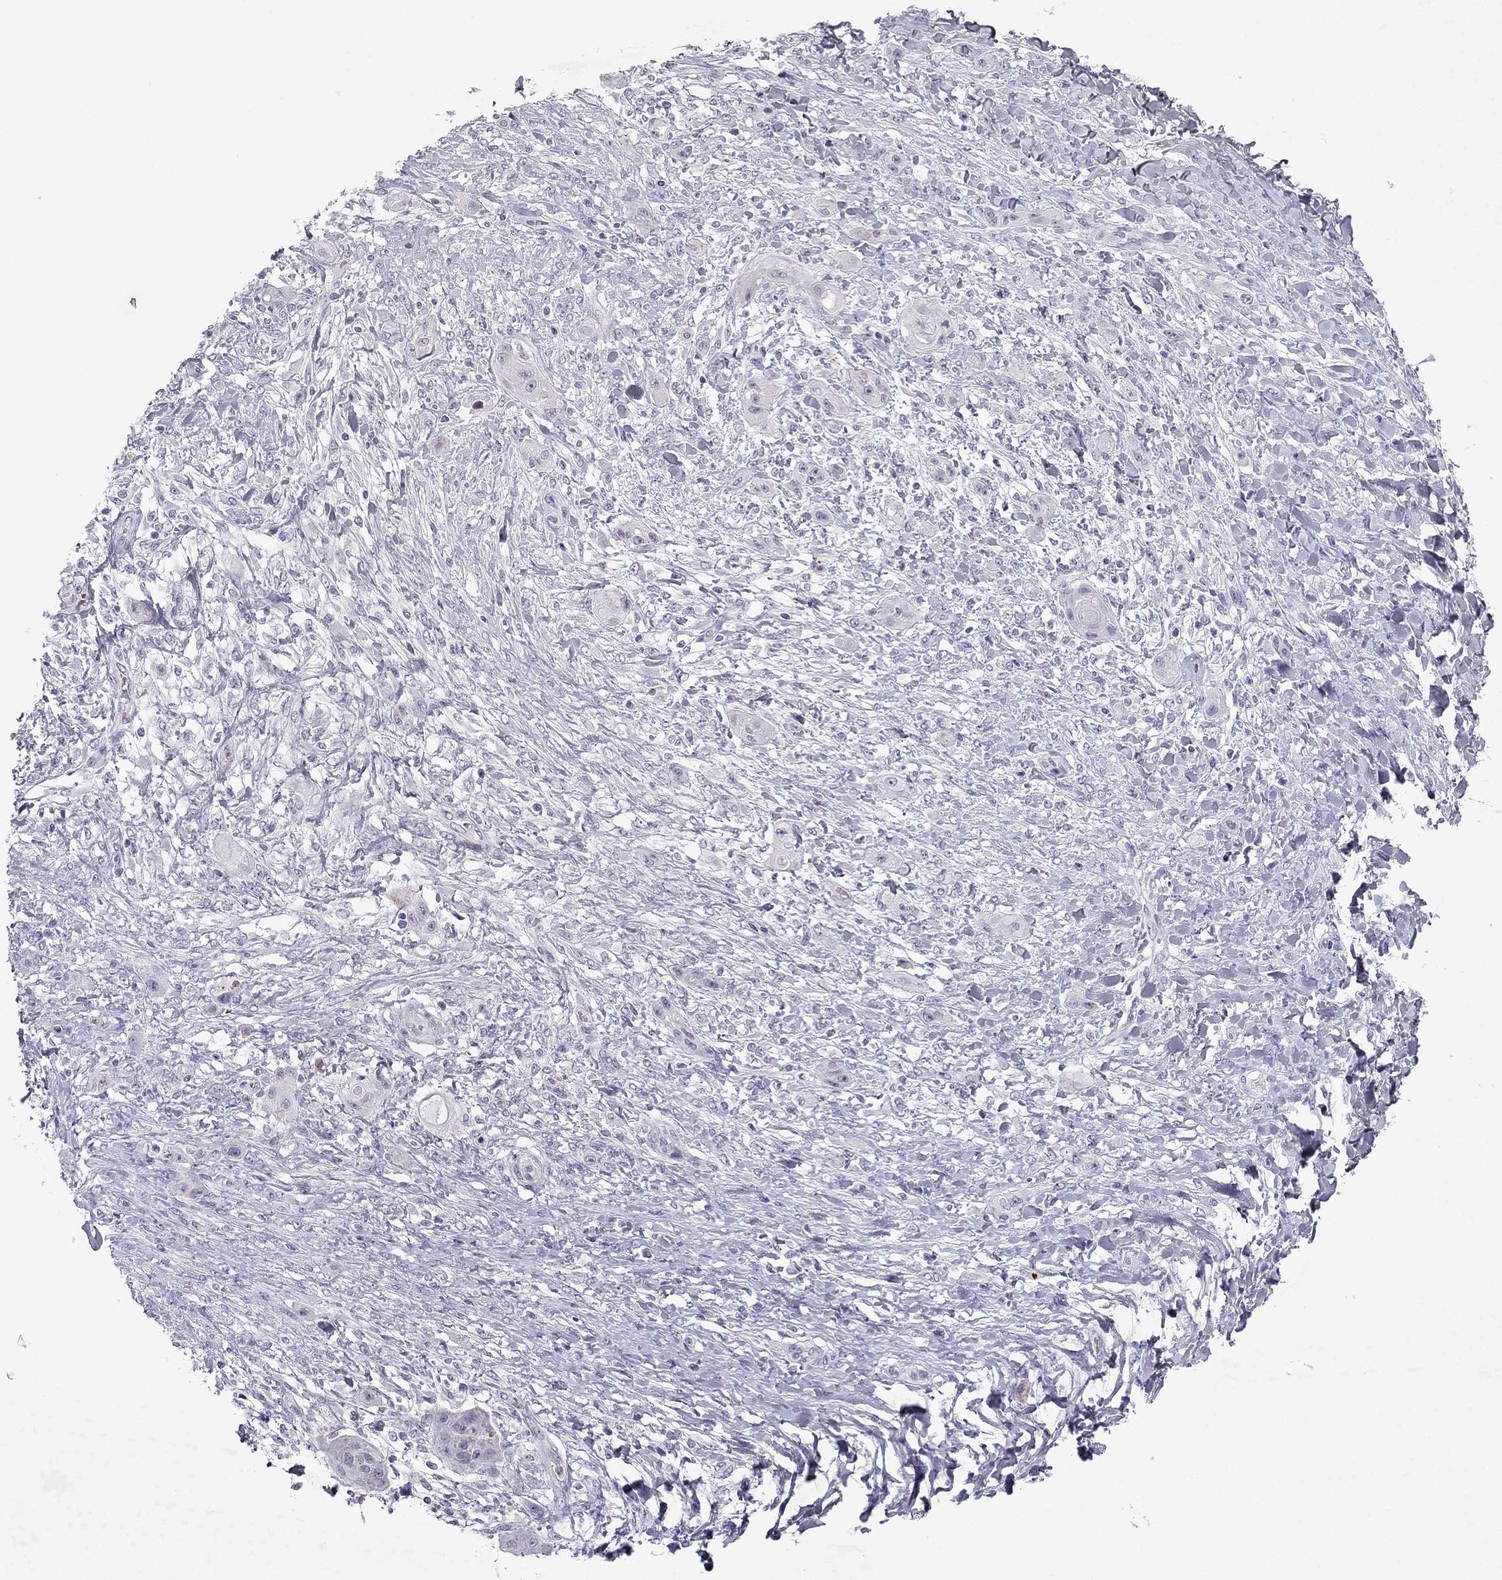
{"staining": {"intensity": "negative", "quantity": "none", "location": "none"}, "tissue": "skin cancer", "cell_type": "Tumor cells", "image_type": "cancer", "snomed": [{"axis": "morphology", "description": "Squamous cell carcinoma, NOS"}, {"axis": "topography", "description": "Skin"}], "caption": "IHC photomicrograph of neoplastic tissue: skin squamous cell carcinoma stained with DAB exhibits no significant protein staining in tumor cells.", "gene": "SLC6A4", "patient": {"sex": "male", "age": 62}}